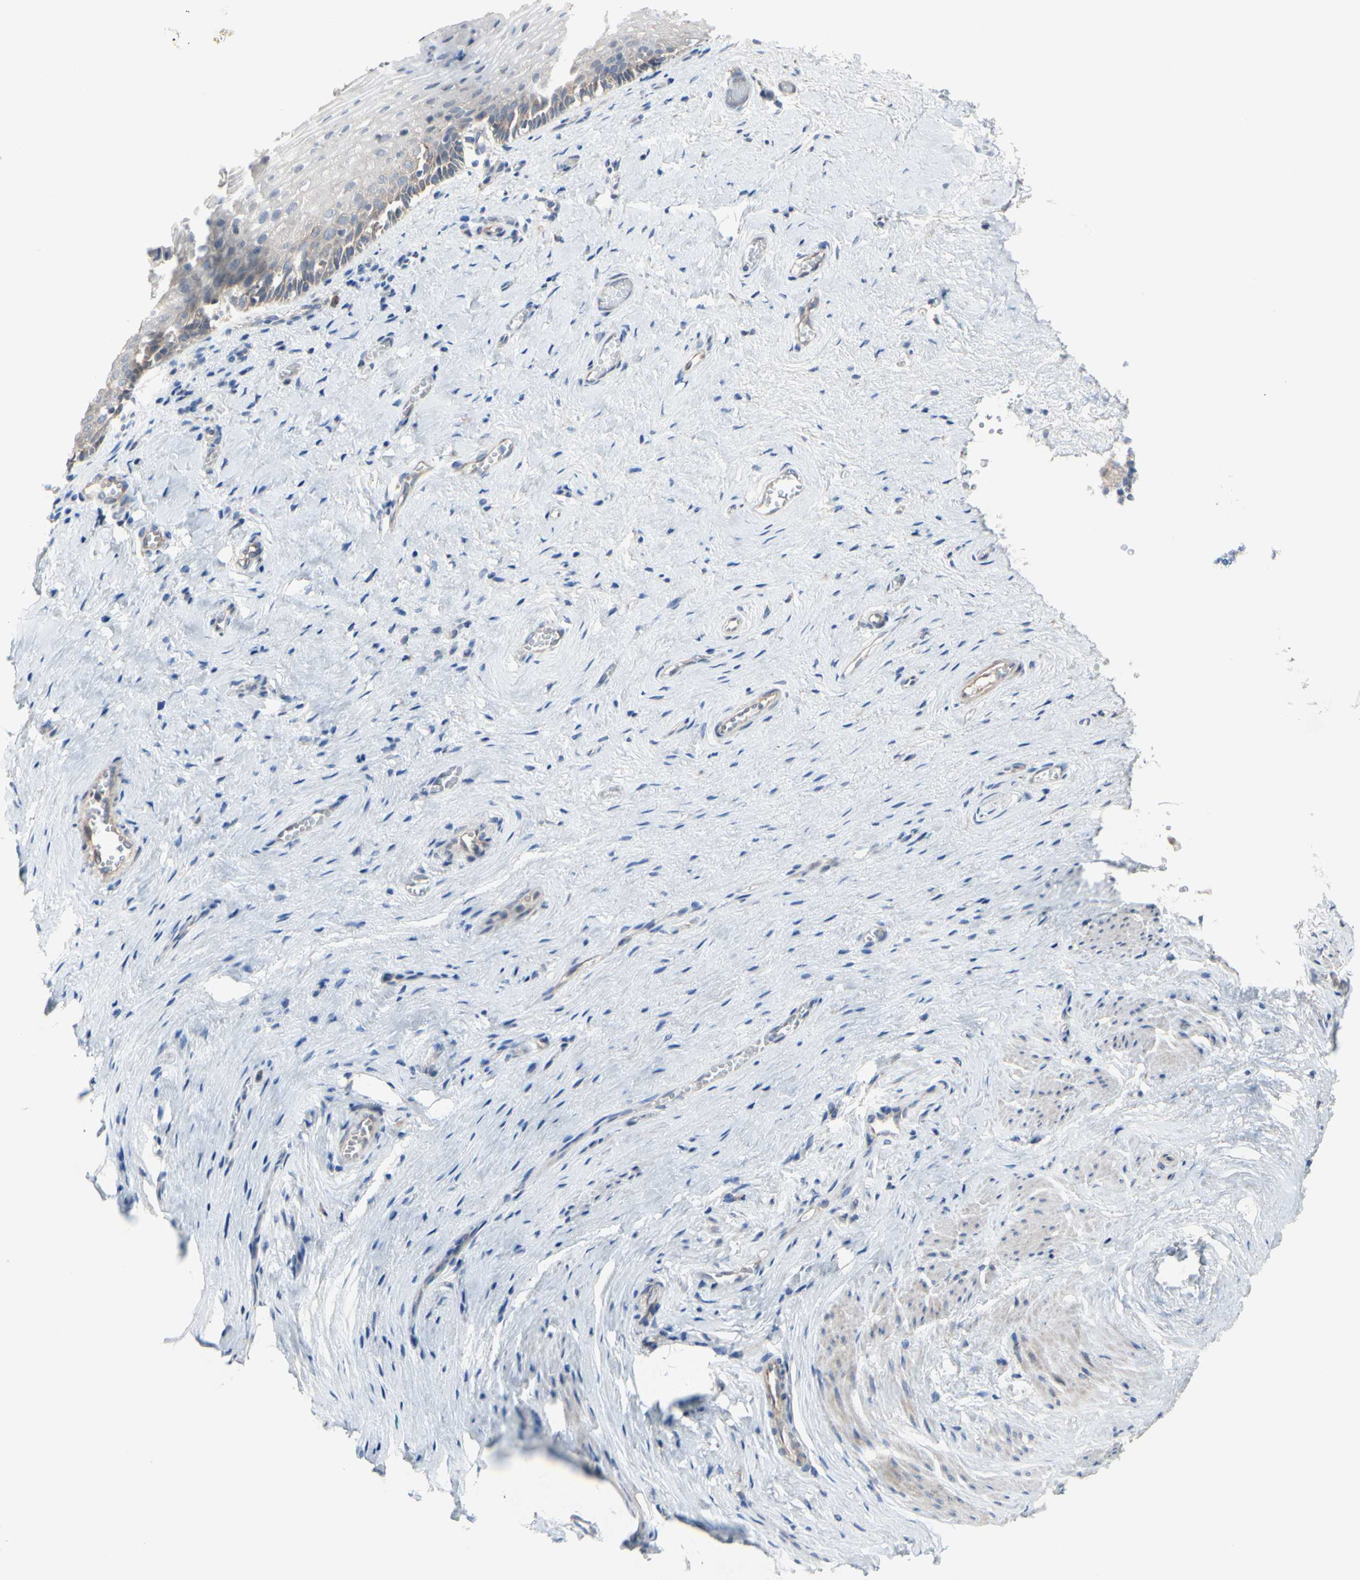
{"staining": {"intensity": "weak", "quantity": "<25%", "location": "cytoplasmic/membranous"}, "tissue": "vagina", "cell_type": "Squamous epithelial cells", "image_type": "normal", "snomed": [{"axis": "morphology", "description": "Normal tissue, NOS"}, {"axis": "topography", "description": "Soft tissue"}, {"axis": "topography", "description": "Vagina"}], "caption": "Squamous epithelial cells are negative for brown protein staining in benign vagina. The staining is performed using DAB brown chromogen with nuclei counter-stained in using hematoxylin.", "gene": "TTC14", "patient": {"sex": "female", "age": 61}}